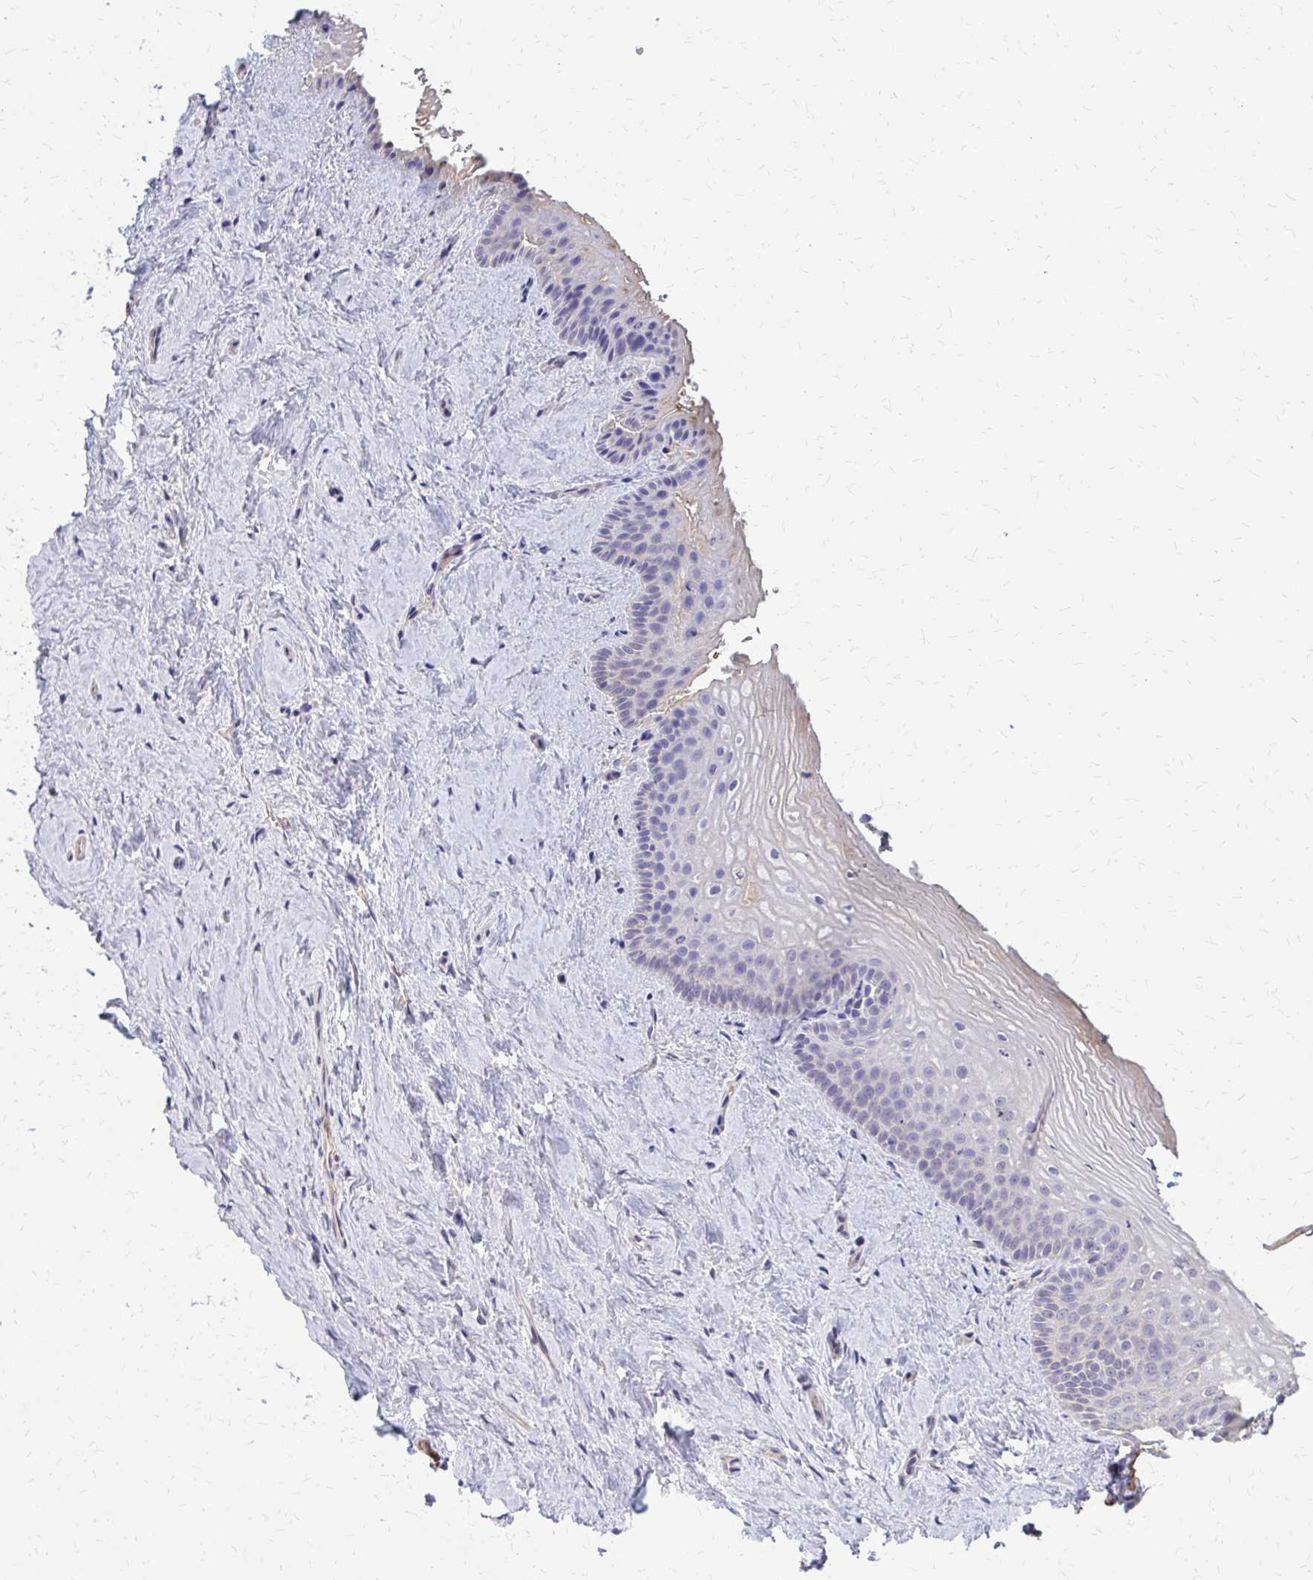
{"staining": {"intensity": "negative", "quantity": "none", "location": "none"}, "tissue": "vagina", "cell_type": "Squamous epithelial cells", "image_type": "normal", "snomed": [{"axis": "morphology", "description": "Normal tissue, NOS"}, {"axis": "topography", "description": "Vagina"}], "caption": "A histopathology image of vagina stained for a protein shows no brown staining in squamous epithelial cells. Brightfield microscopy of immunohistochemistry stained with DAB (brown) and hematoxylin (blue), captured at high magnification.", "gene": "IFI44L", "patient": {"sex": "female", "age": 45}}